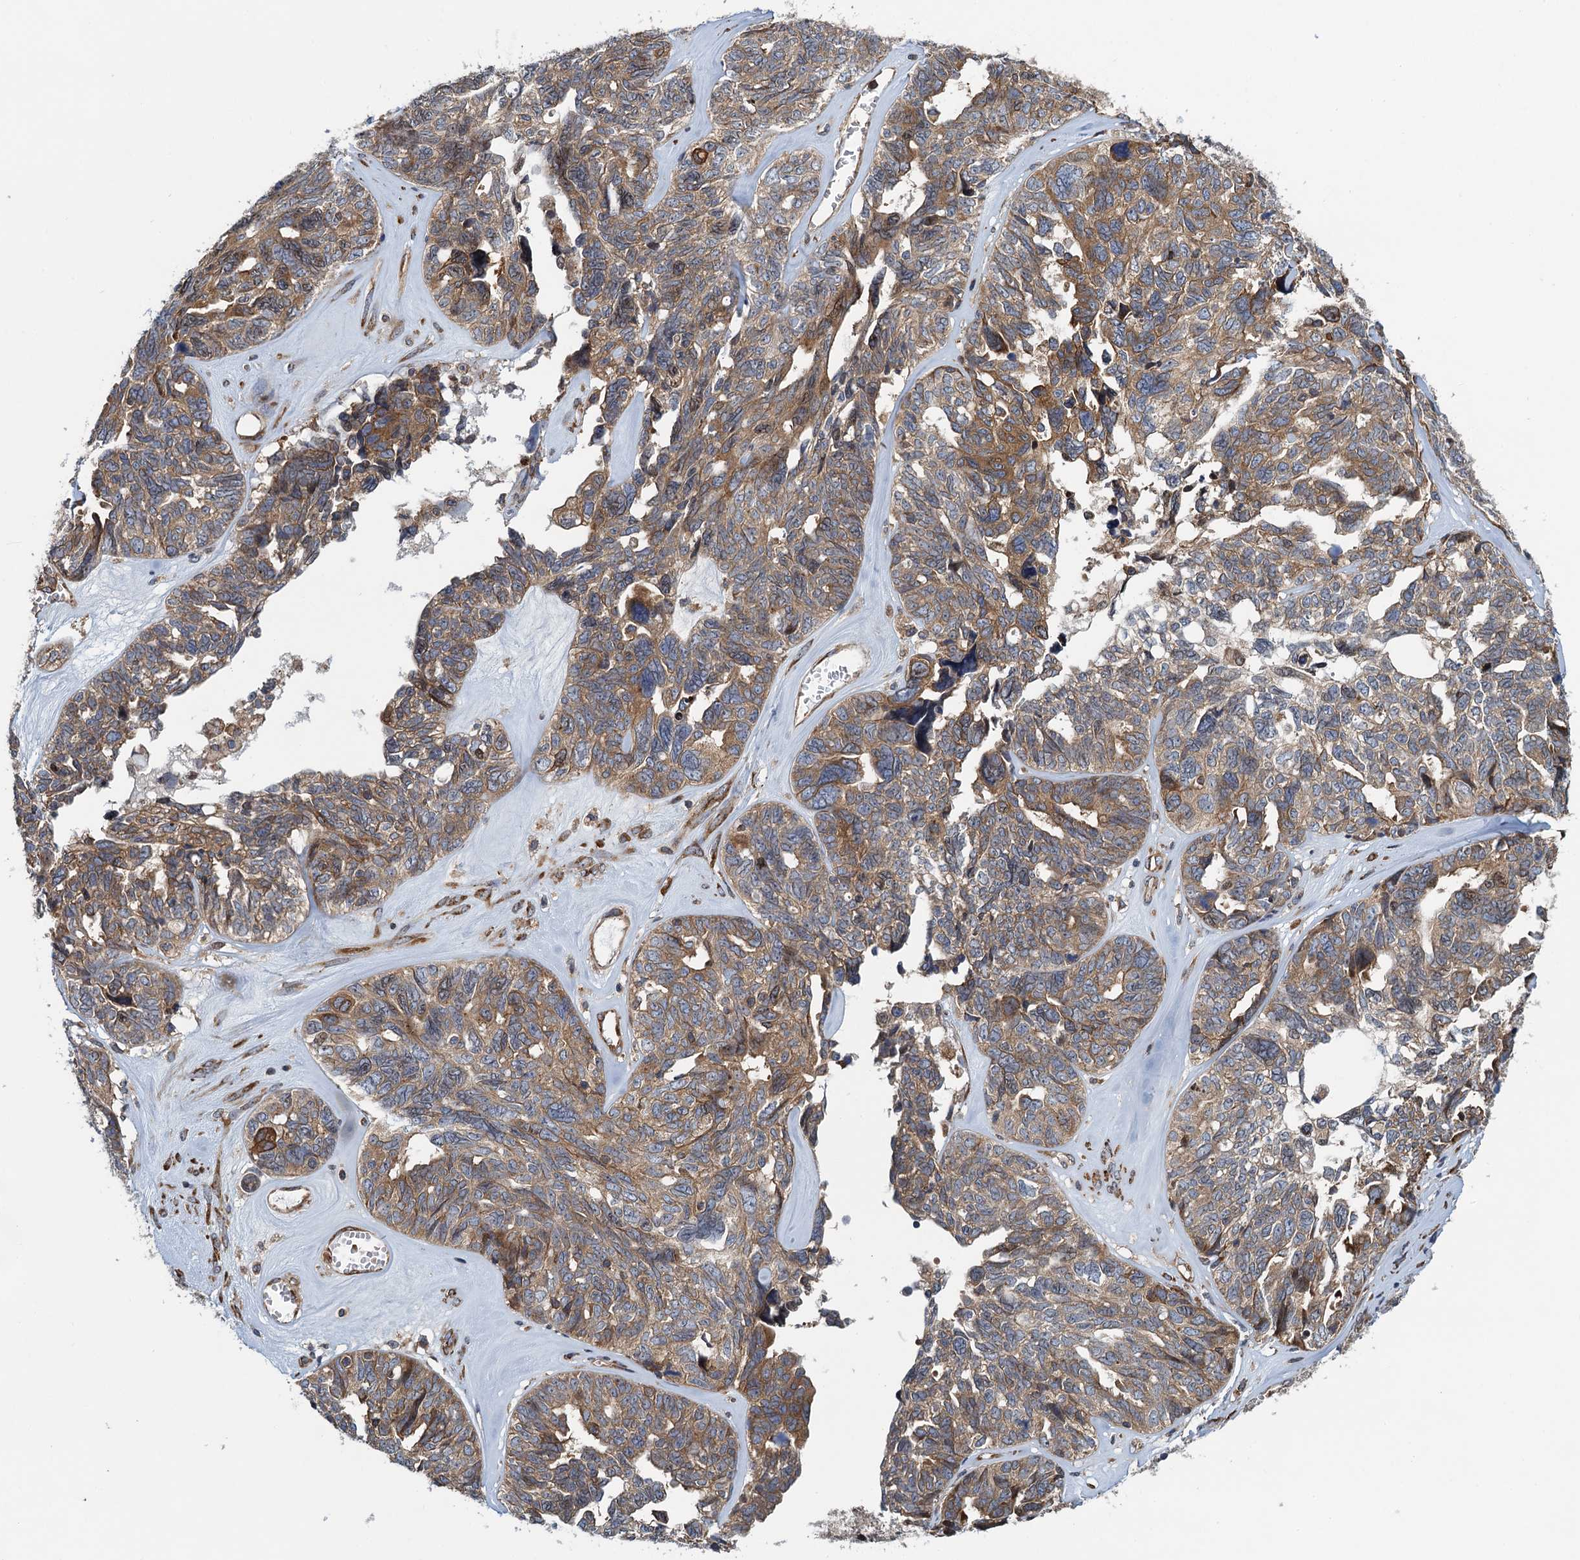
{"staining": {"intensity": "moderate", "quantity": ">75%", "location": "cytoplasmic/membranous"}, "tissue": "ovarian cancer", "cell_type": "Tumor cells", "image_type": "cancer", "snomed": [{"axis": "morphology", "description": "Cystadenocarcinoma, serous, NOS"}, {"axis": "topography", "description": "Ovary"}], "caption": "An immunohistochemistry histopathology image of neoplastic tissue is shown. Protein staining in brown labels moderate cytoplasmic/membranous positivity in serous cystadenocarcinoma (ovarian) within tumor cells.", "gene": "MDM1", "patient": {"sex": "female", "age": 79}}